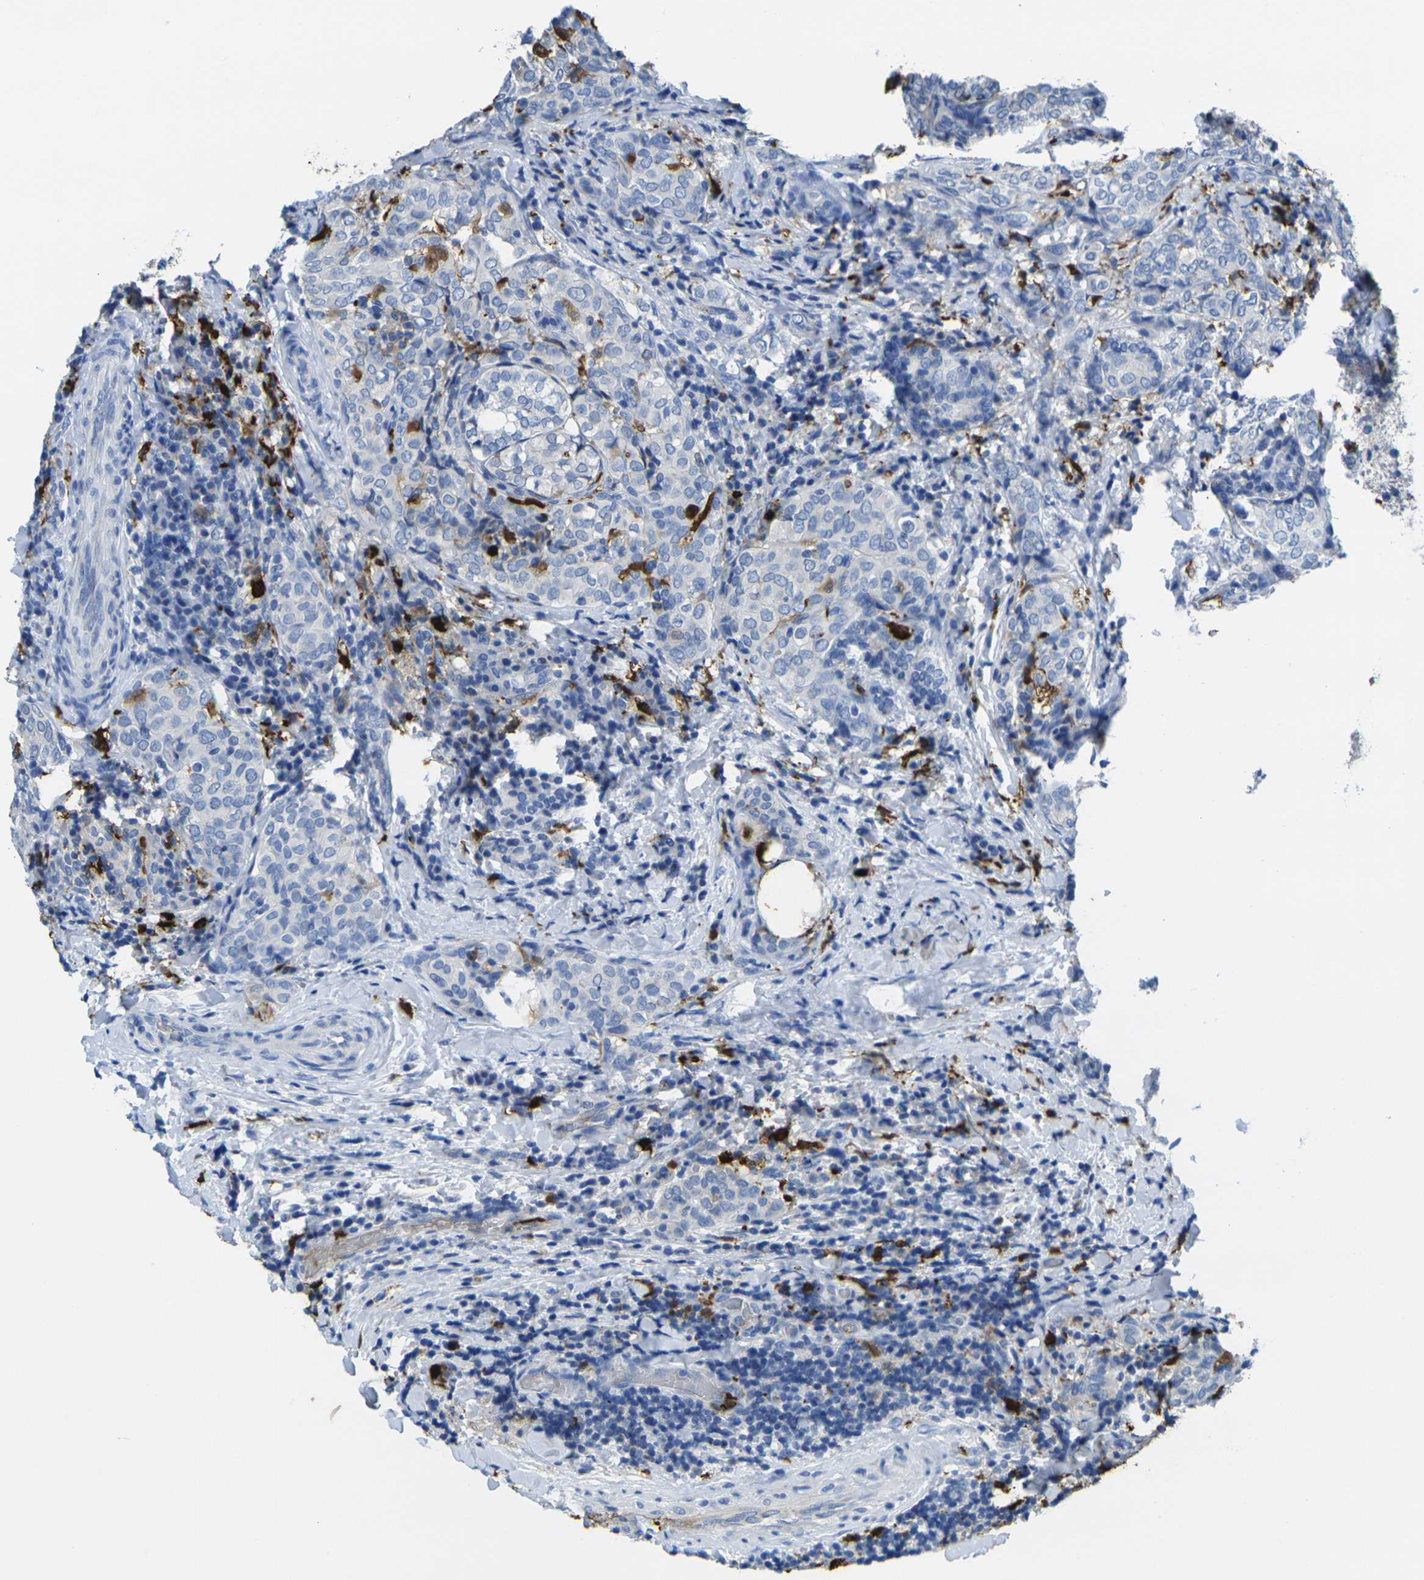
{"staining": {"intensity": "moderate", "quantity": "<25%", "location": "cytoplasmic/membranous"}, "tissue": "thyroid cancer", "cell_type": "Tumor cells", "image_type": "cancer", "snomed": [{"axis": "morphology", "description": "Normal tissue, NOS"}, {"axis": "morphology", "description": "Papillary adenocarcinoma, NOS"}, {"axis": "topography", "description": "Thyroid gland"}], "caption": "A photomicrograph of human thyroid cancer stained for a protein displays moderate cytoplasmic/membranous brown staining in tumor cells.", "gene": "S100A9", "patient": {"sex": "female", "age": 30}}